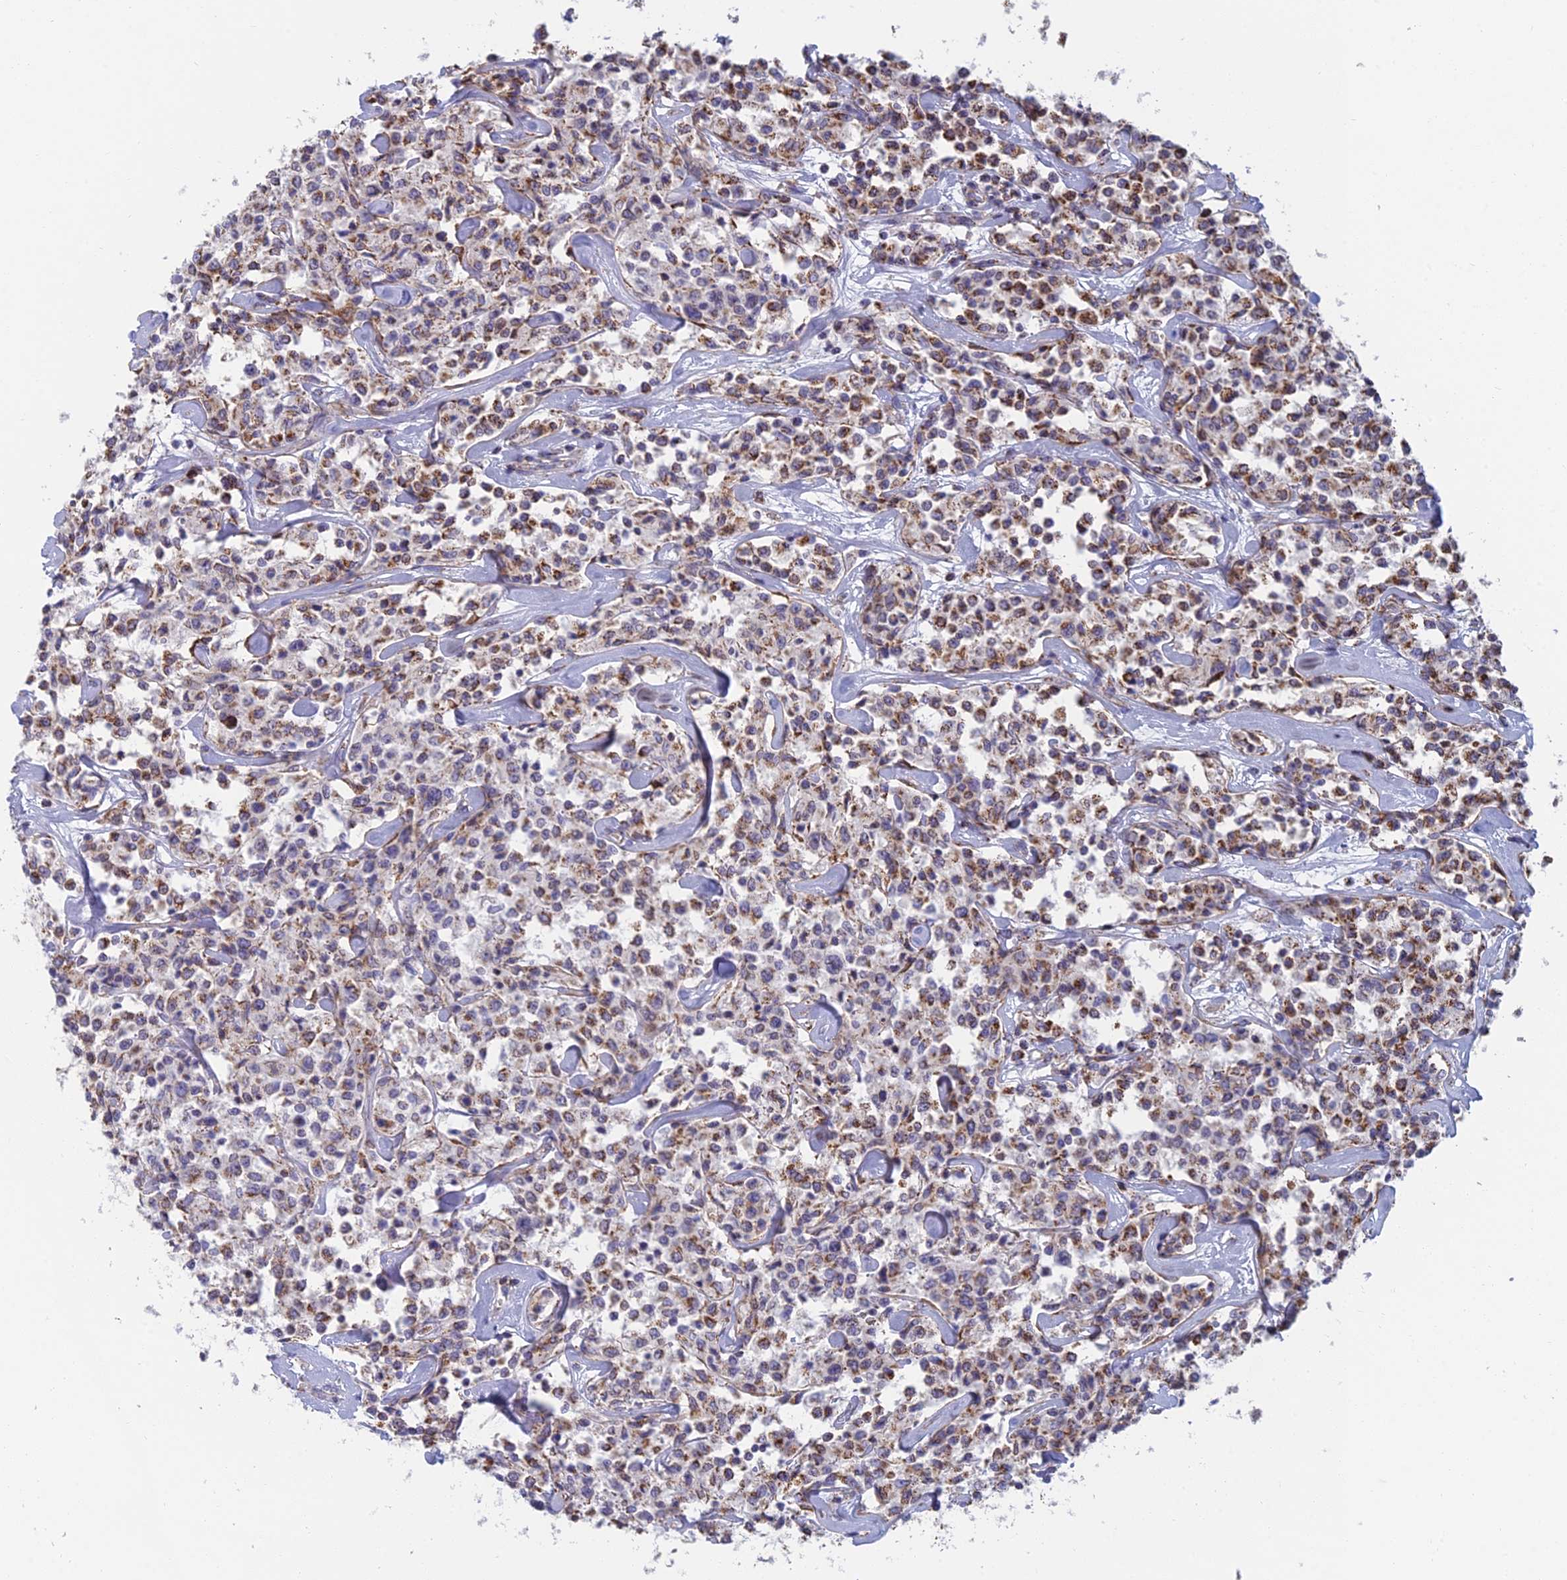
{"staining": {"intensity": "weak", "quantity": ">75%", "location": "cytoplasmic/membranous"}, "tissue": "lymphoma", "cell_type": "Tumor cells", "image_type": "cancer", "snomed": [{"axis": "morphology", "description": "Malignant lymphoma, non-Hodgkin's type, Low grade"}, {"axis": "topography", "description": "Small intestine"}], "caption": "IHC photomicrograph of low-grade malignant lymphoma, non-Hodgkin's type stained for a protein (brown), which displays low levels of weak cytoplasmic/membranous expression in approximately >75% of tumor cells.", "gene": "IFTAP", "patient": {"sex": "female", "age": 59}}